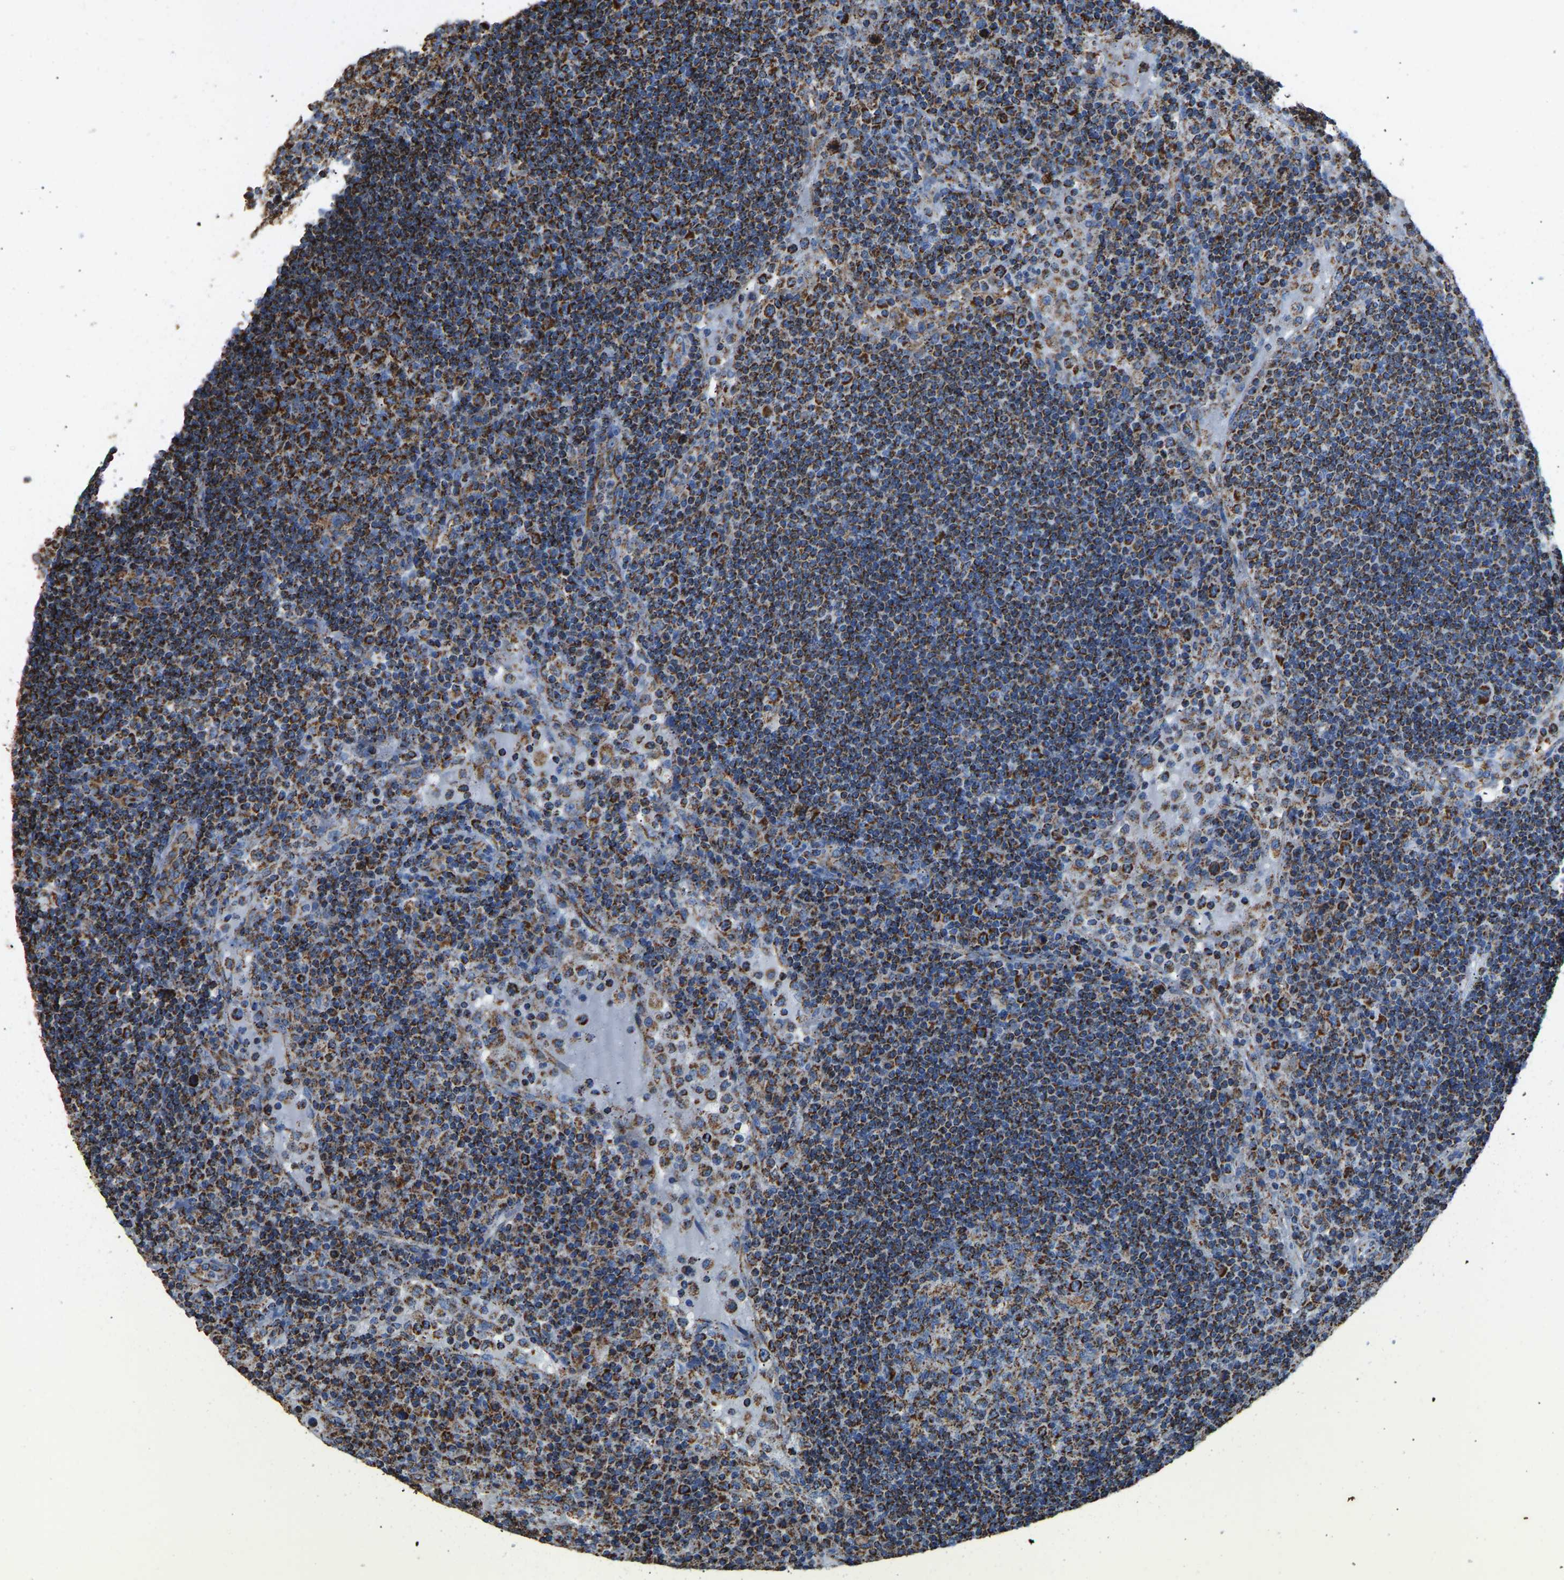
{"staining": {"intensity": "strong", "quantity": "25%-75%", "location": "cytoplasmic/membranous"}, "tissue": "lymph node", "cell_type": "Germinal center cells", "image_type": "normal", "snomed": [{"axis": "morphology", "description": "Normal tissue, NOS"}, {"axis": "topography", "description": "Lymph node"}], "caption": "Approximately 25%-75% of germinal center cells in unremarkable human lymph node exhibit strong cytoplasmic/membranous protein positivity as visualized by brown immunohistochemical staining.", "gene": "IRX6", "patient": {"sex": "female", "age": 53}}